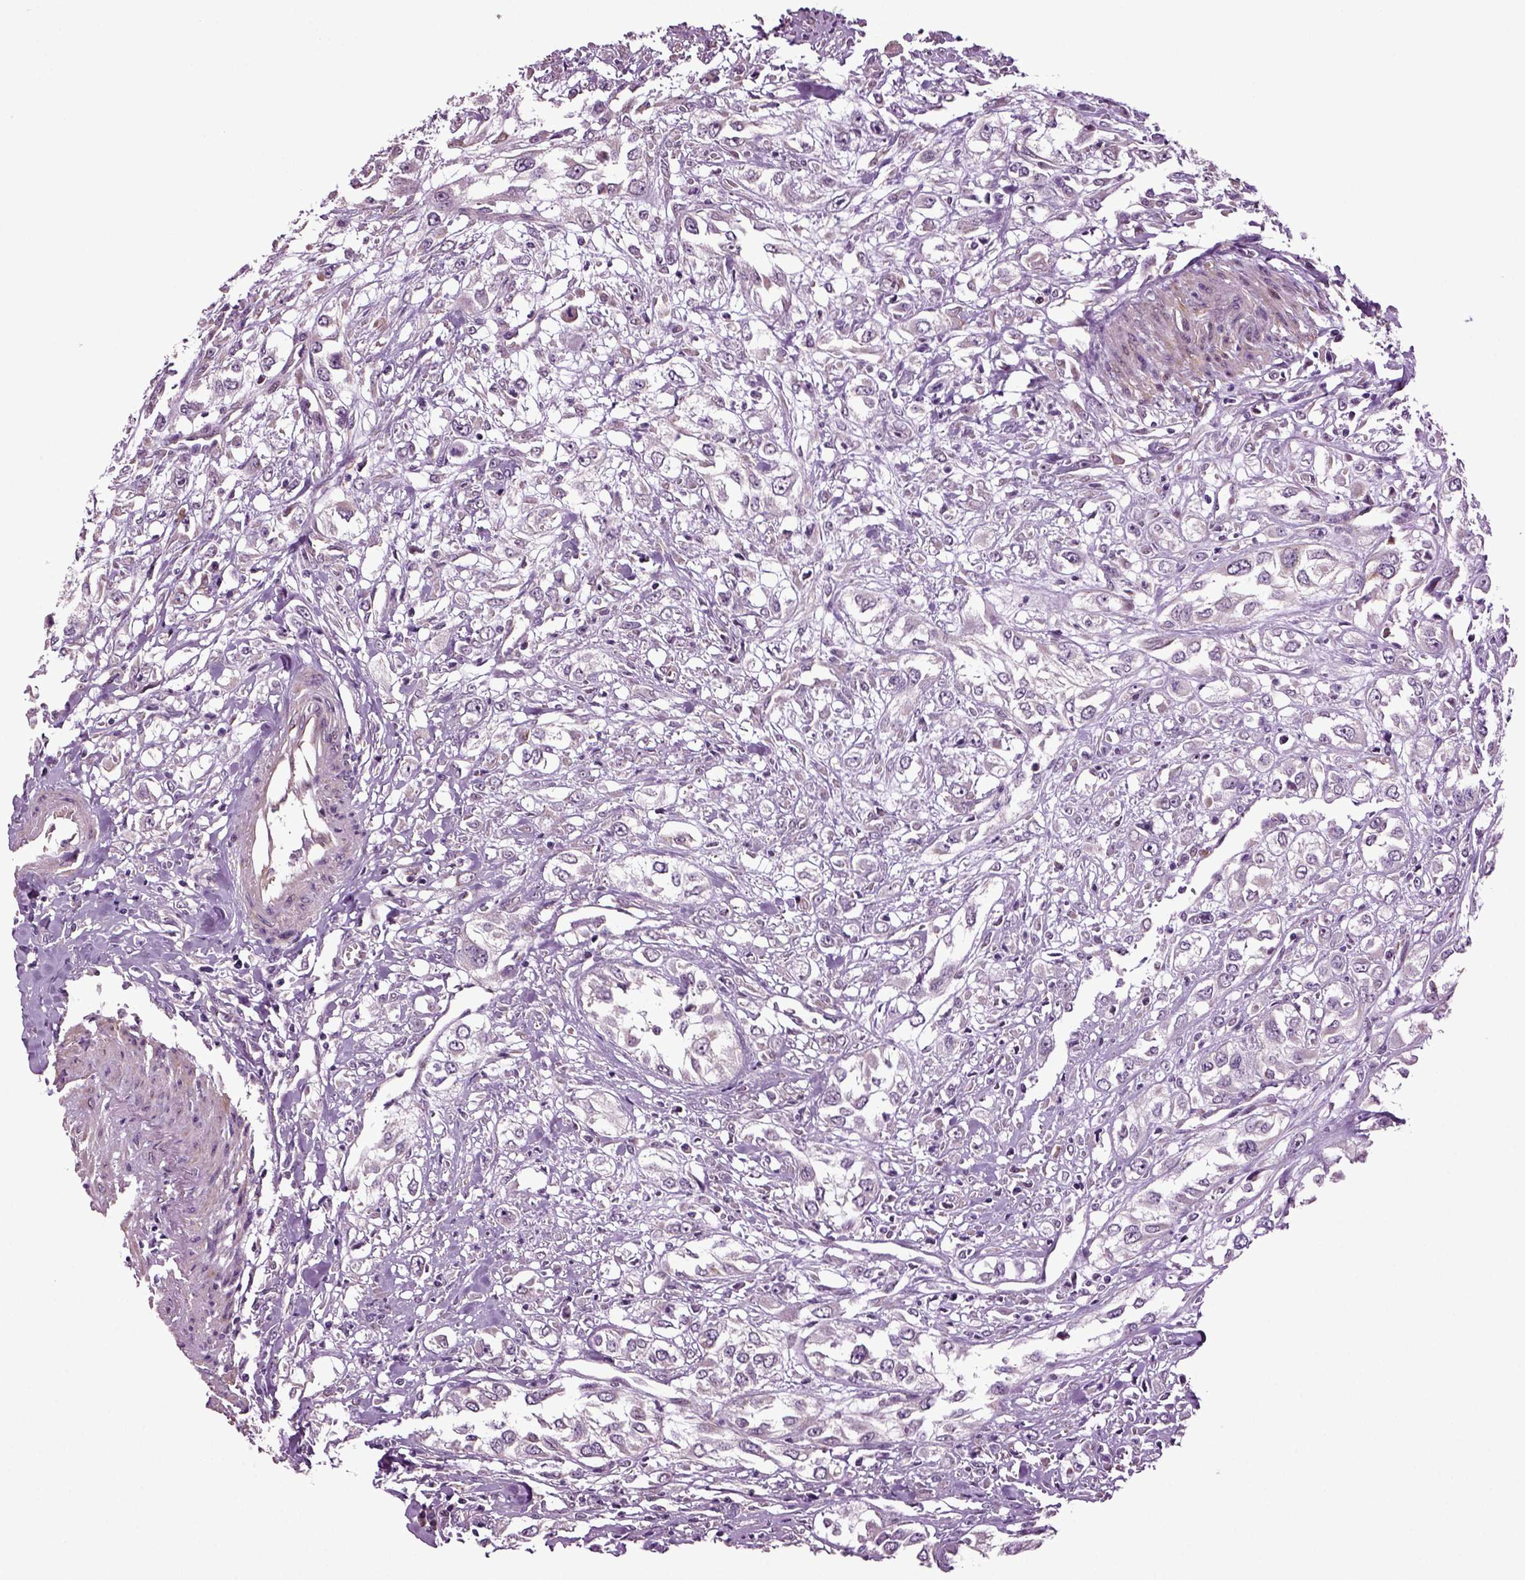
{"staining": {"intensity": "negative", "quantity": "none", "location": "none"}, "tissue": "urothelial cancer", "cell_type": "Tumor cells", "image_type": "cancer", "snomed": [{"axis": "morphology", "description": "Urothelial carcinoma, High grade"}, {"axis": "topography", "description": "Urinary bladder"}], "caption": "This is an IHC image of human urothelial cancer. There is no positivity in tumor cells.", "gene": "HAGHL", "patient": {"sex": "male", "age": 67}}